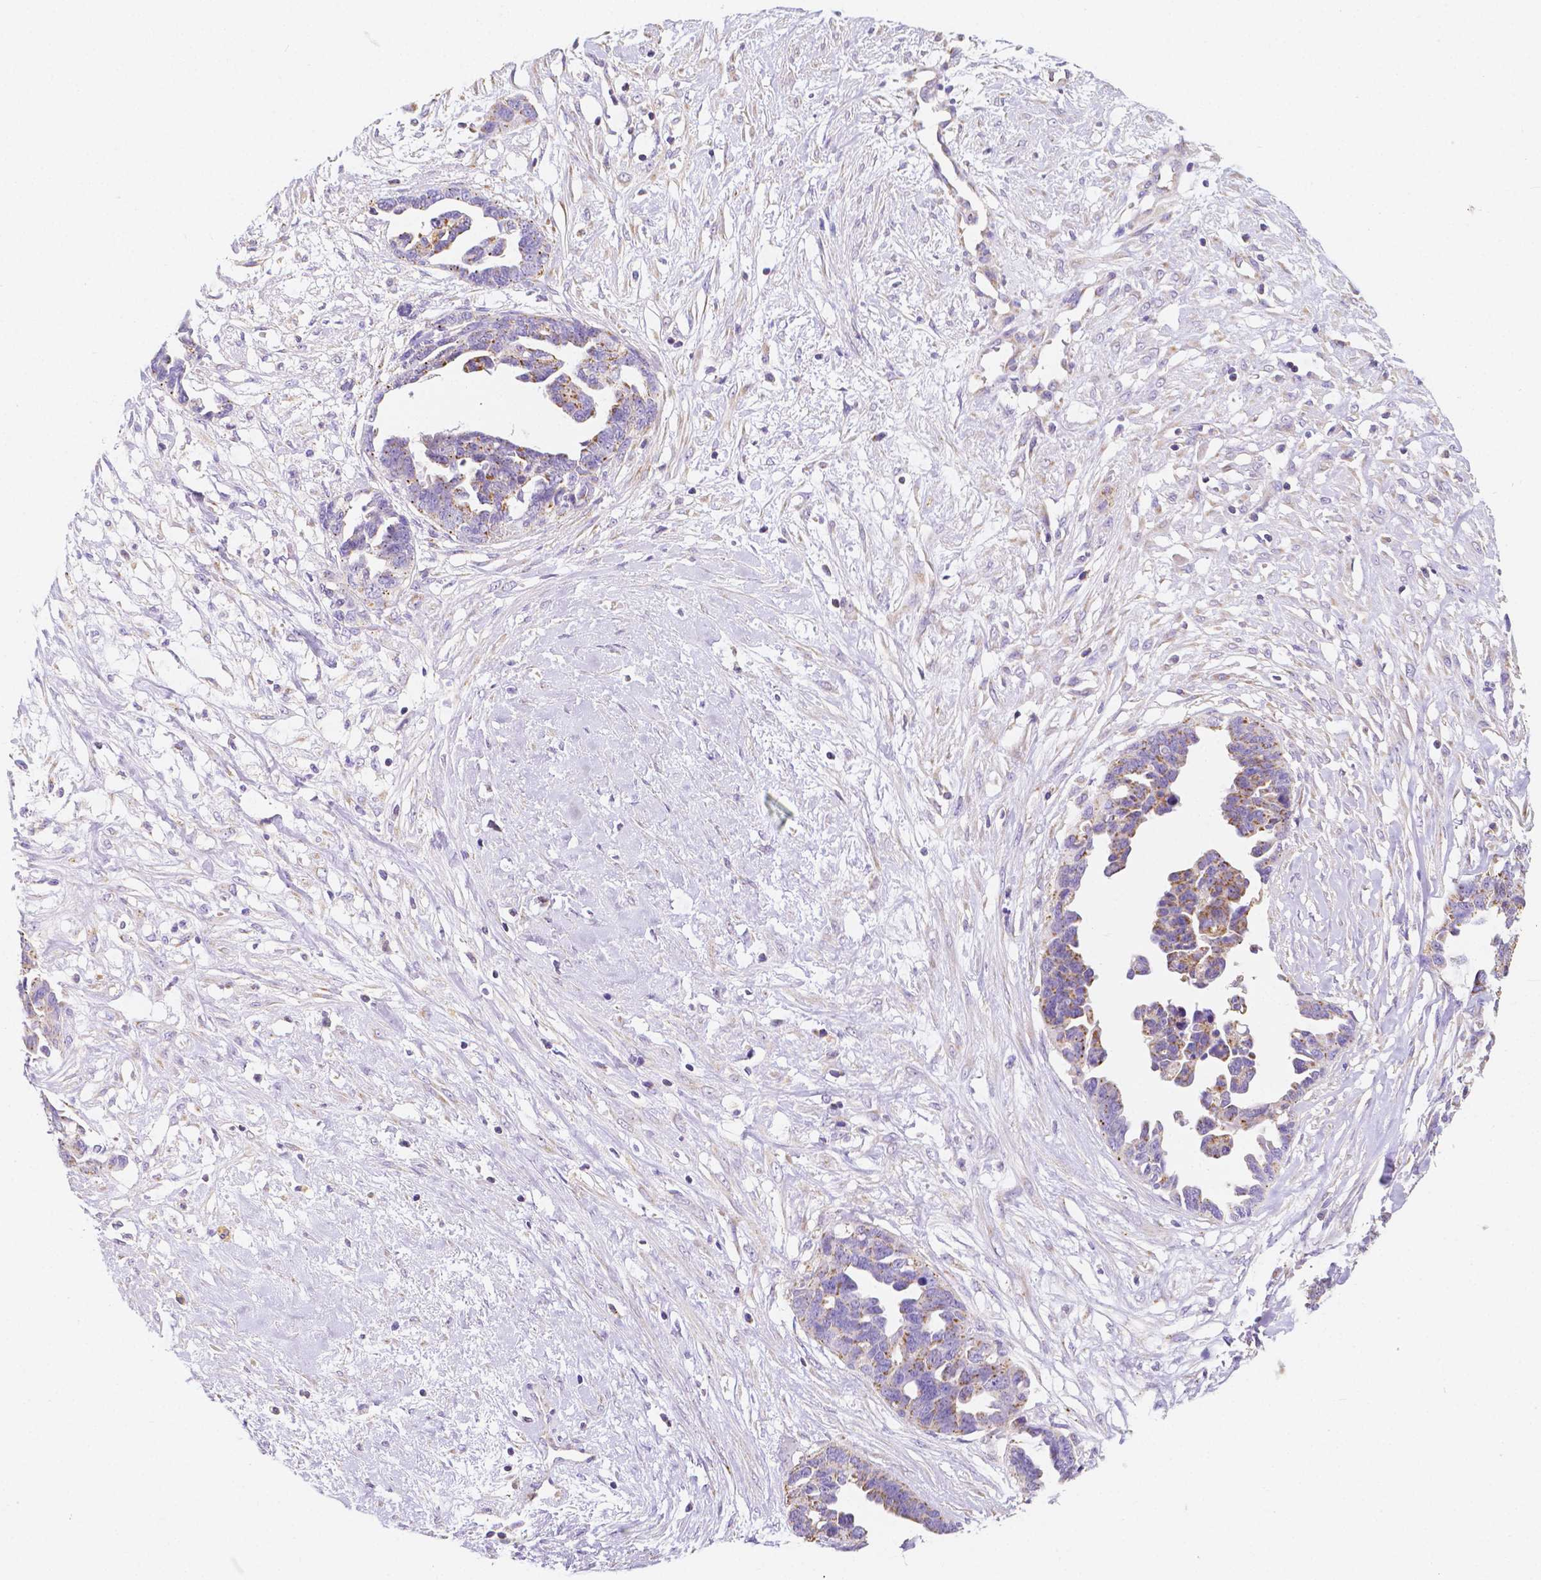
{"staining": {"intensity": "moderate", "quantity": "25%-75%", "location": "cytoplasmic/membranous"}, "tissue": "ovarian cancer", "cell_type": "Tumor cells", "image_type": "cancer", "snomed": [{"axis": "morphology", "description": "Cystadenocarcinoma, serous, NOS"}, {"axis": "topography", "description": "Ovary"}], "caption": "Ovarian cancer stained for a protein shows moderate cytoplasmic/membranous positivity in tumor cells.", "gene": "SGTB", "patient": {"sex": "female", "age": 69}}